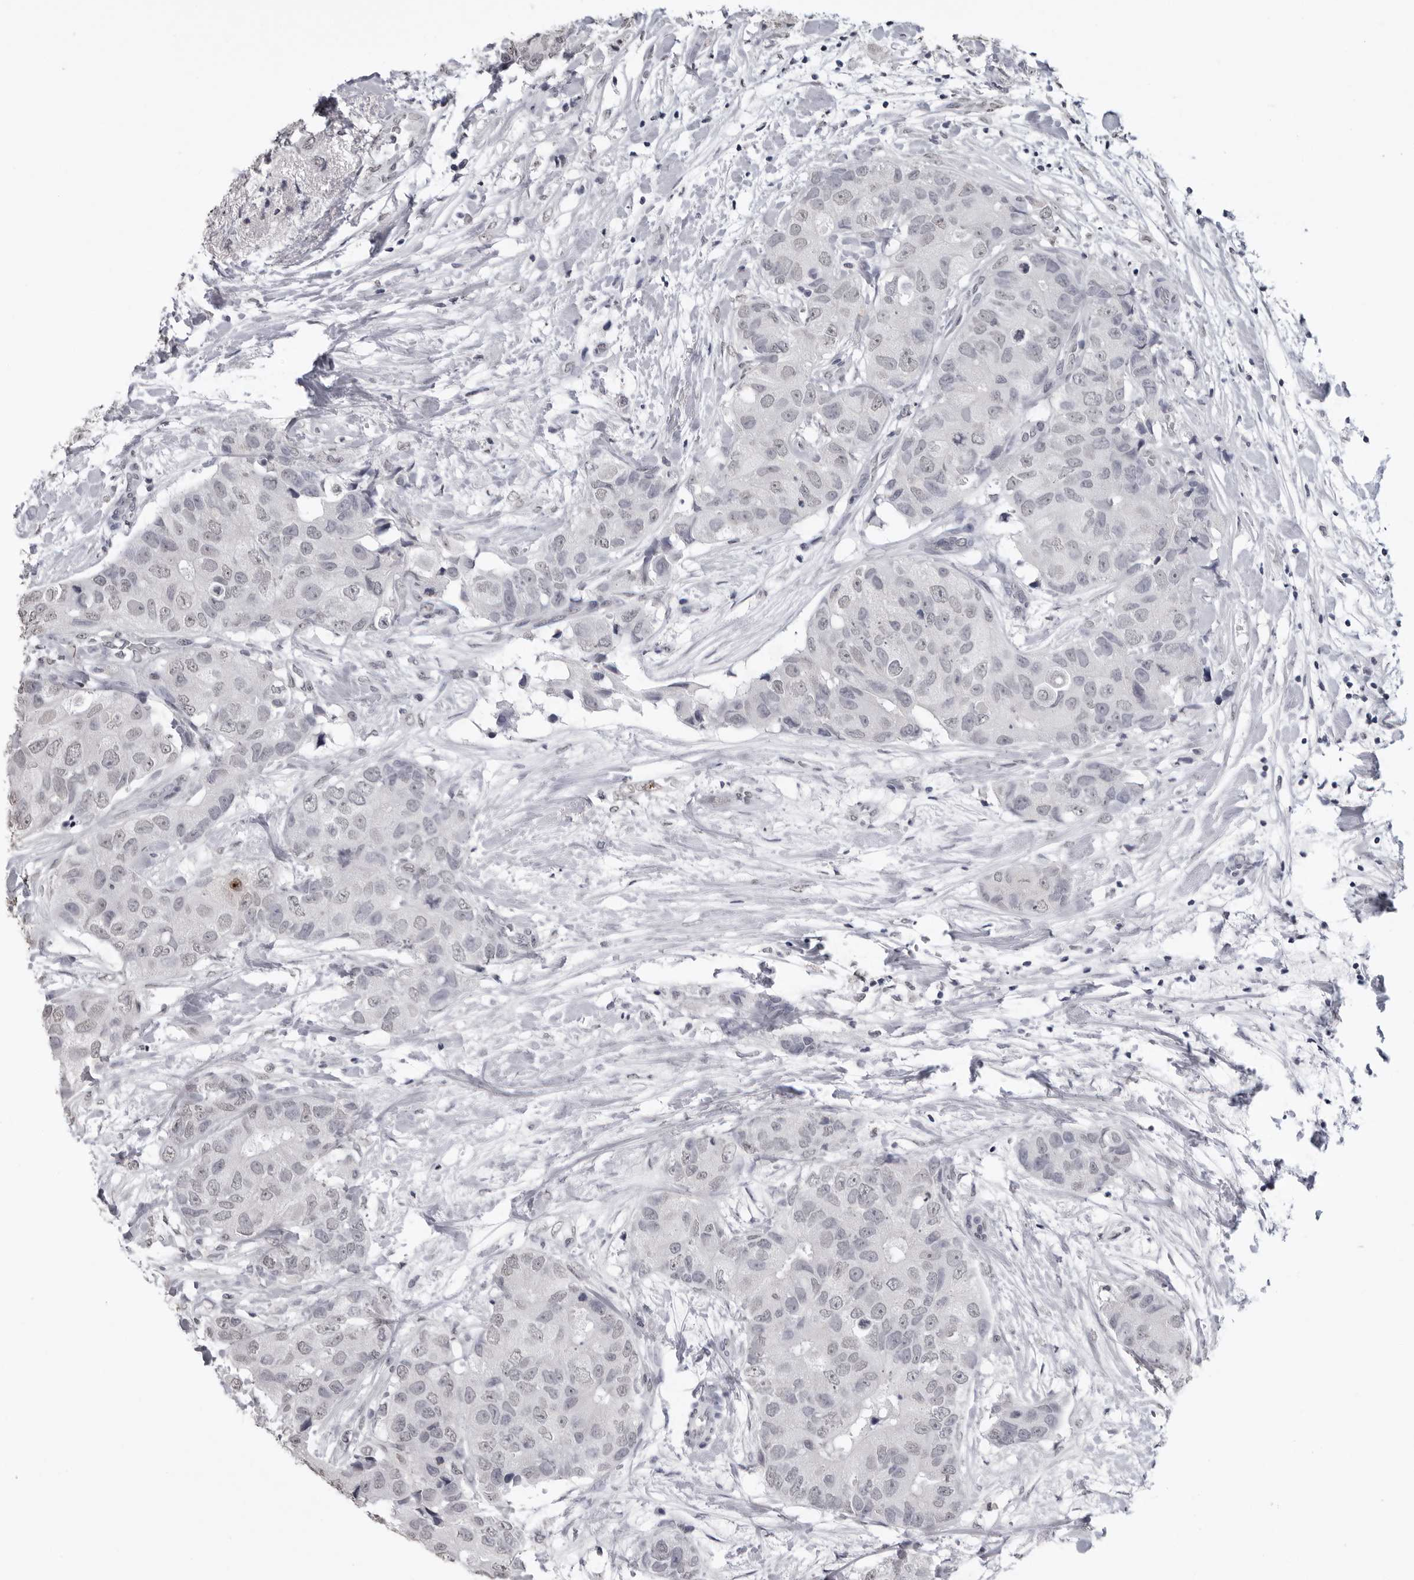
{"staining": {"intensity": "weak", "quantity": "<25%", "location": "nuclear"}, "tissue": "breast cancer", "cell_type": "Tumor cells", "image_type": "cancer", "snomed": [{"axis": "morphology", "description": "Duct carcinoma"}, {"axis": "topography", "description": "Breast"}], "caption": "High magnification brightfield microscopy of breast cancer stained with DAB (brown) and counterstained with hematoxylin (blue): tumor cells show no significant expression.", "gene": "HEPACAM", "patient": {"sex": "female", "age": 62}}